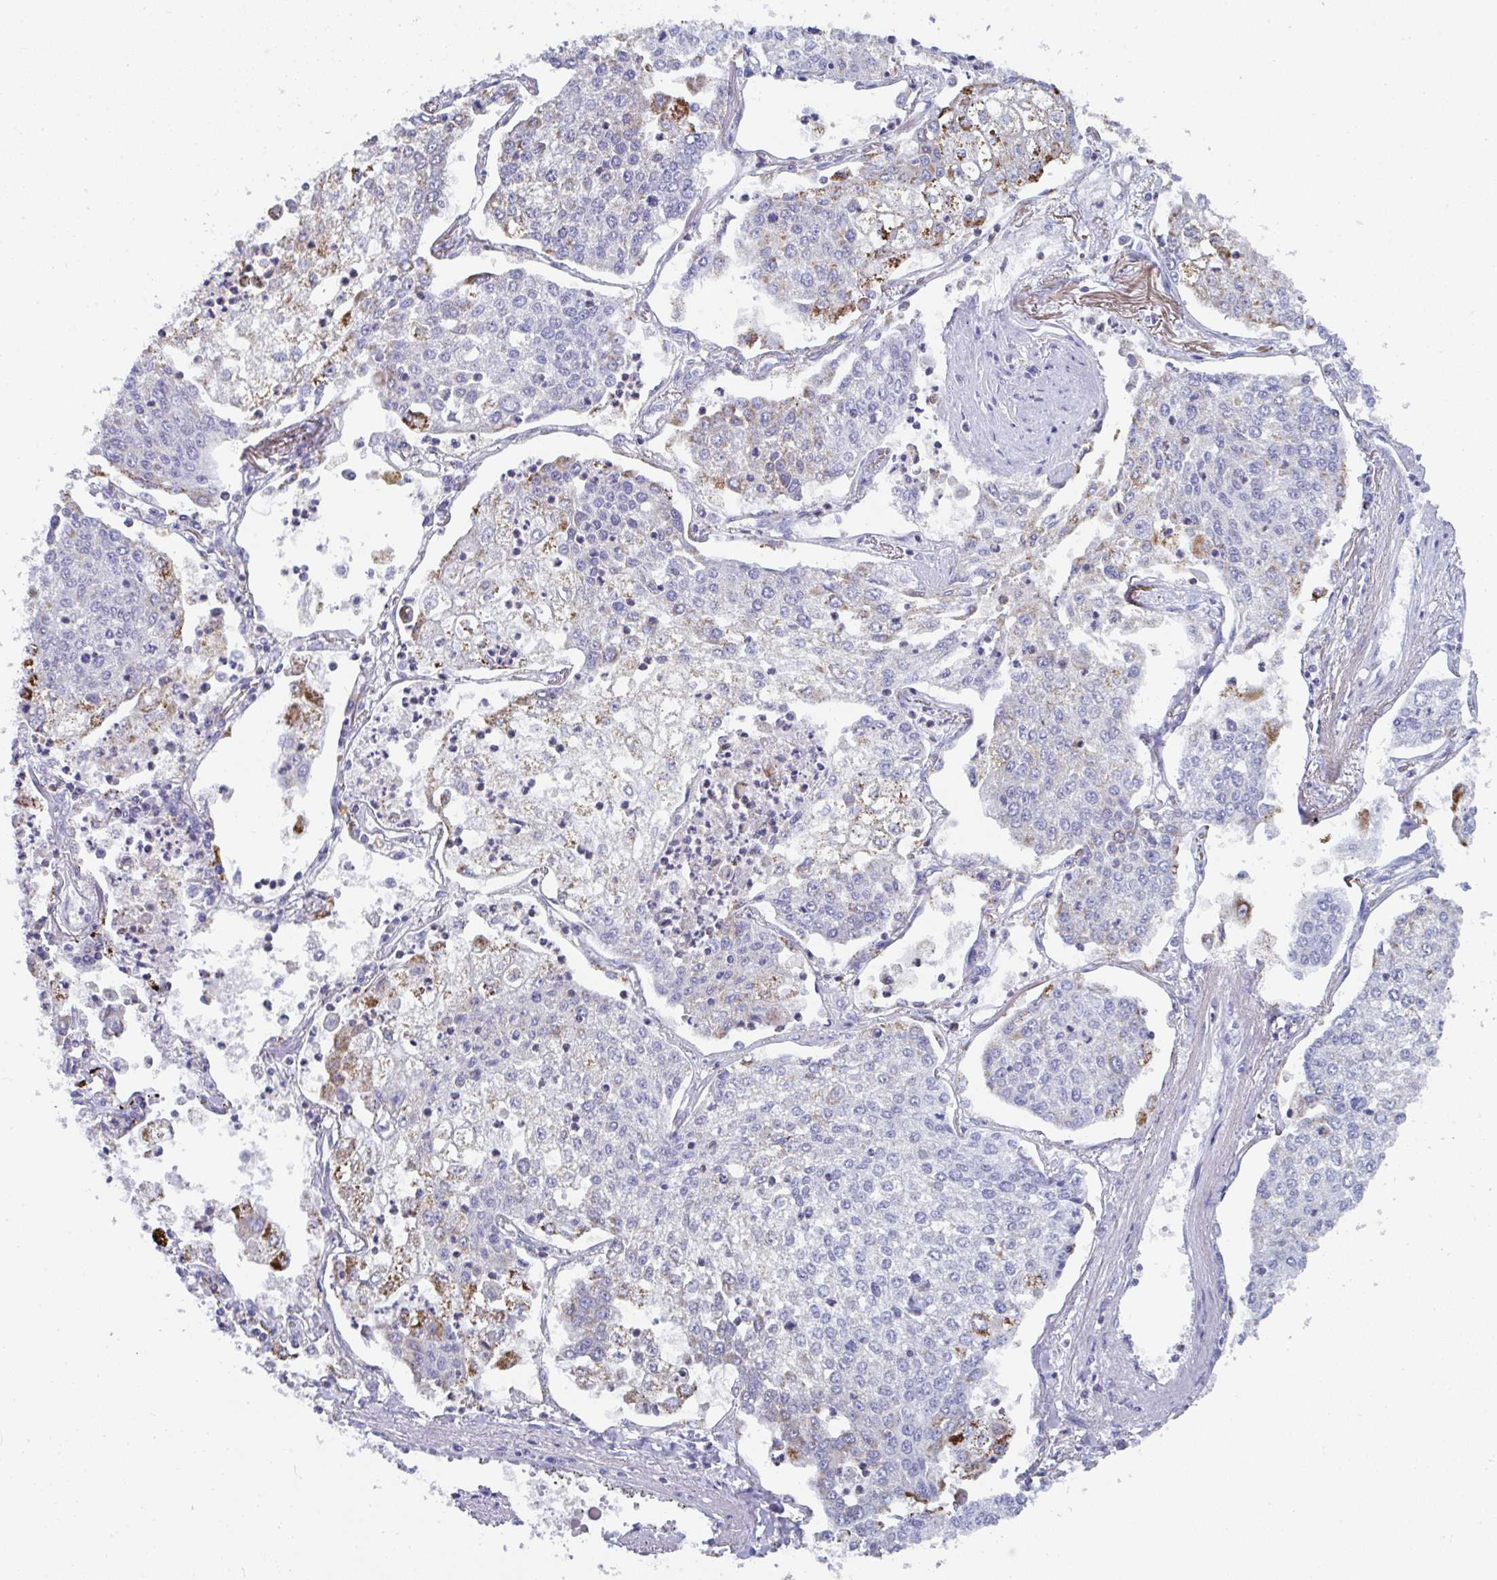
{"staining": {"intensity": "moderate", "quantity": "<25%", "location": "cytoplasmic/membranous"}, "tissue": "lung cancer", "cell_type": "Tumor cells", "image_type": "cancer", "snomed": [{"axis": "morphology", "description": "Squamous cell carcinoma, NOS"}, {"axis": "topography", "description": "Lung"}], "caption": "Moderate cytoplasmic/membranous staining is identified in approximately <25% of tumor cells in squamous cell carcinoma (lung).", "gene": "MGAM2", "patient": {"sex": "male", "age": 74}}